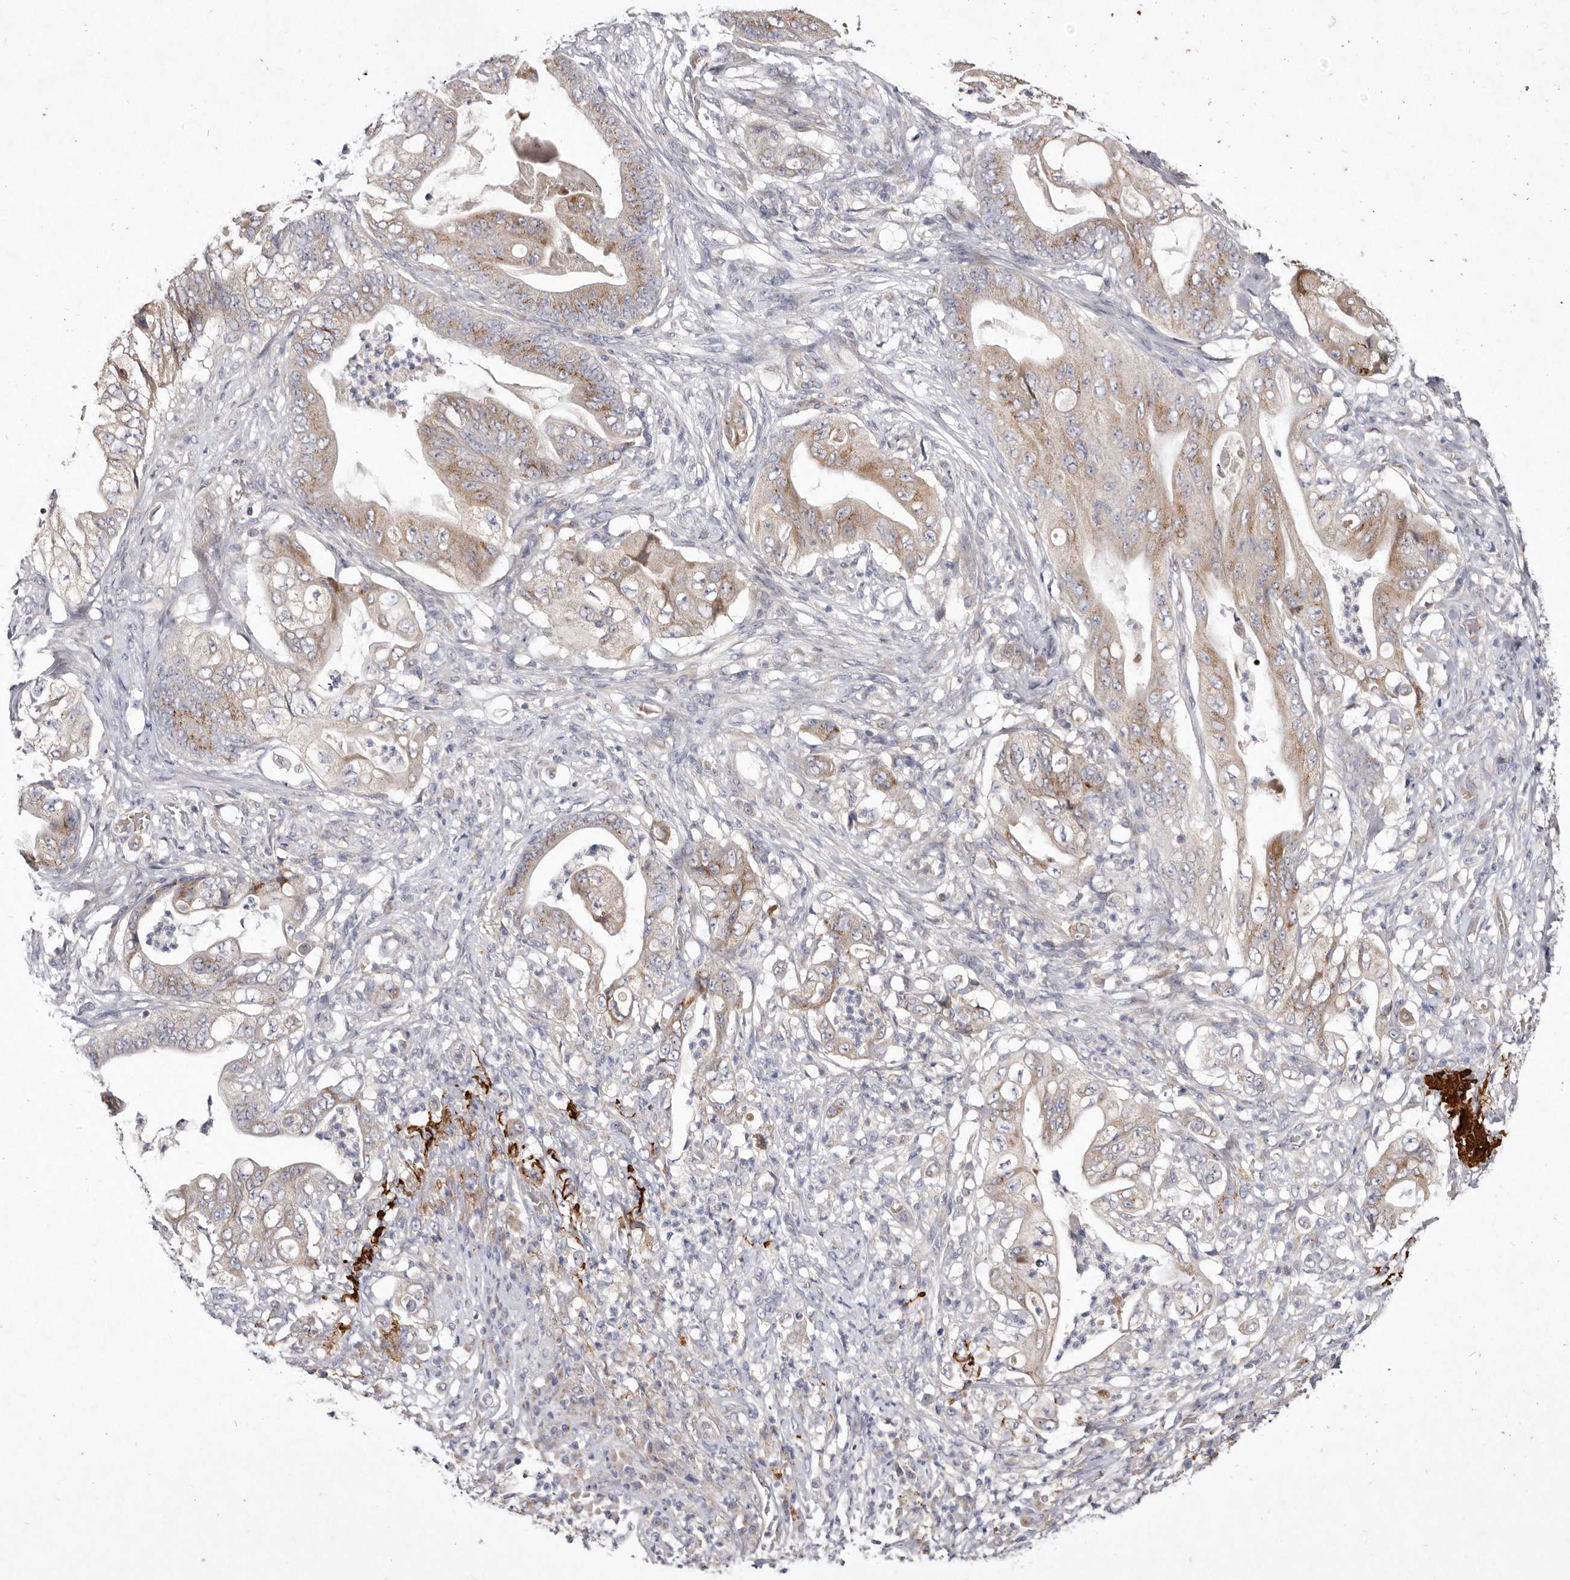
{"staining": {"intensity": "moderate", "quantity": ">75%", "location": "cytoplasmic/membranous"}, "tissue": "stomach cancer", "cell_type": "Tumor cells", "image_type": "cancer", "snomed": [{"axis": "morphology", "description": "Adenocarcinoma, NOS"}, {"axis": "topography", "description": "Stomach"}], "caption": "A brown stain highlights moderate cytoplasmic/membranous staining of a protein in stomach adenocarcinoma tumor cells.", "gene": "USP24", "patient": {"sex": "female", "age": 73}}